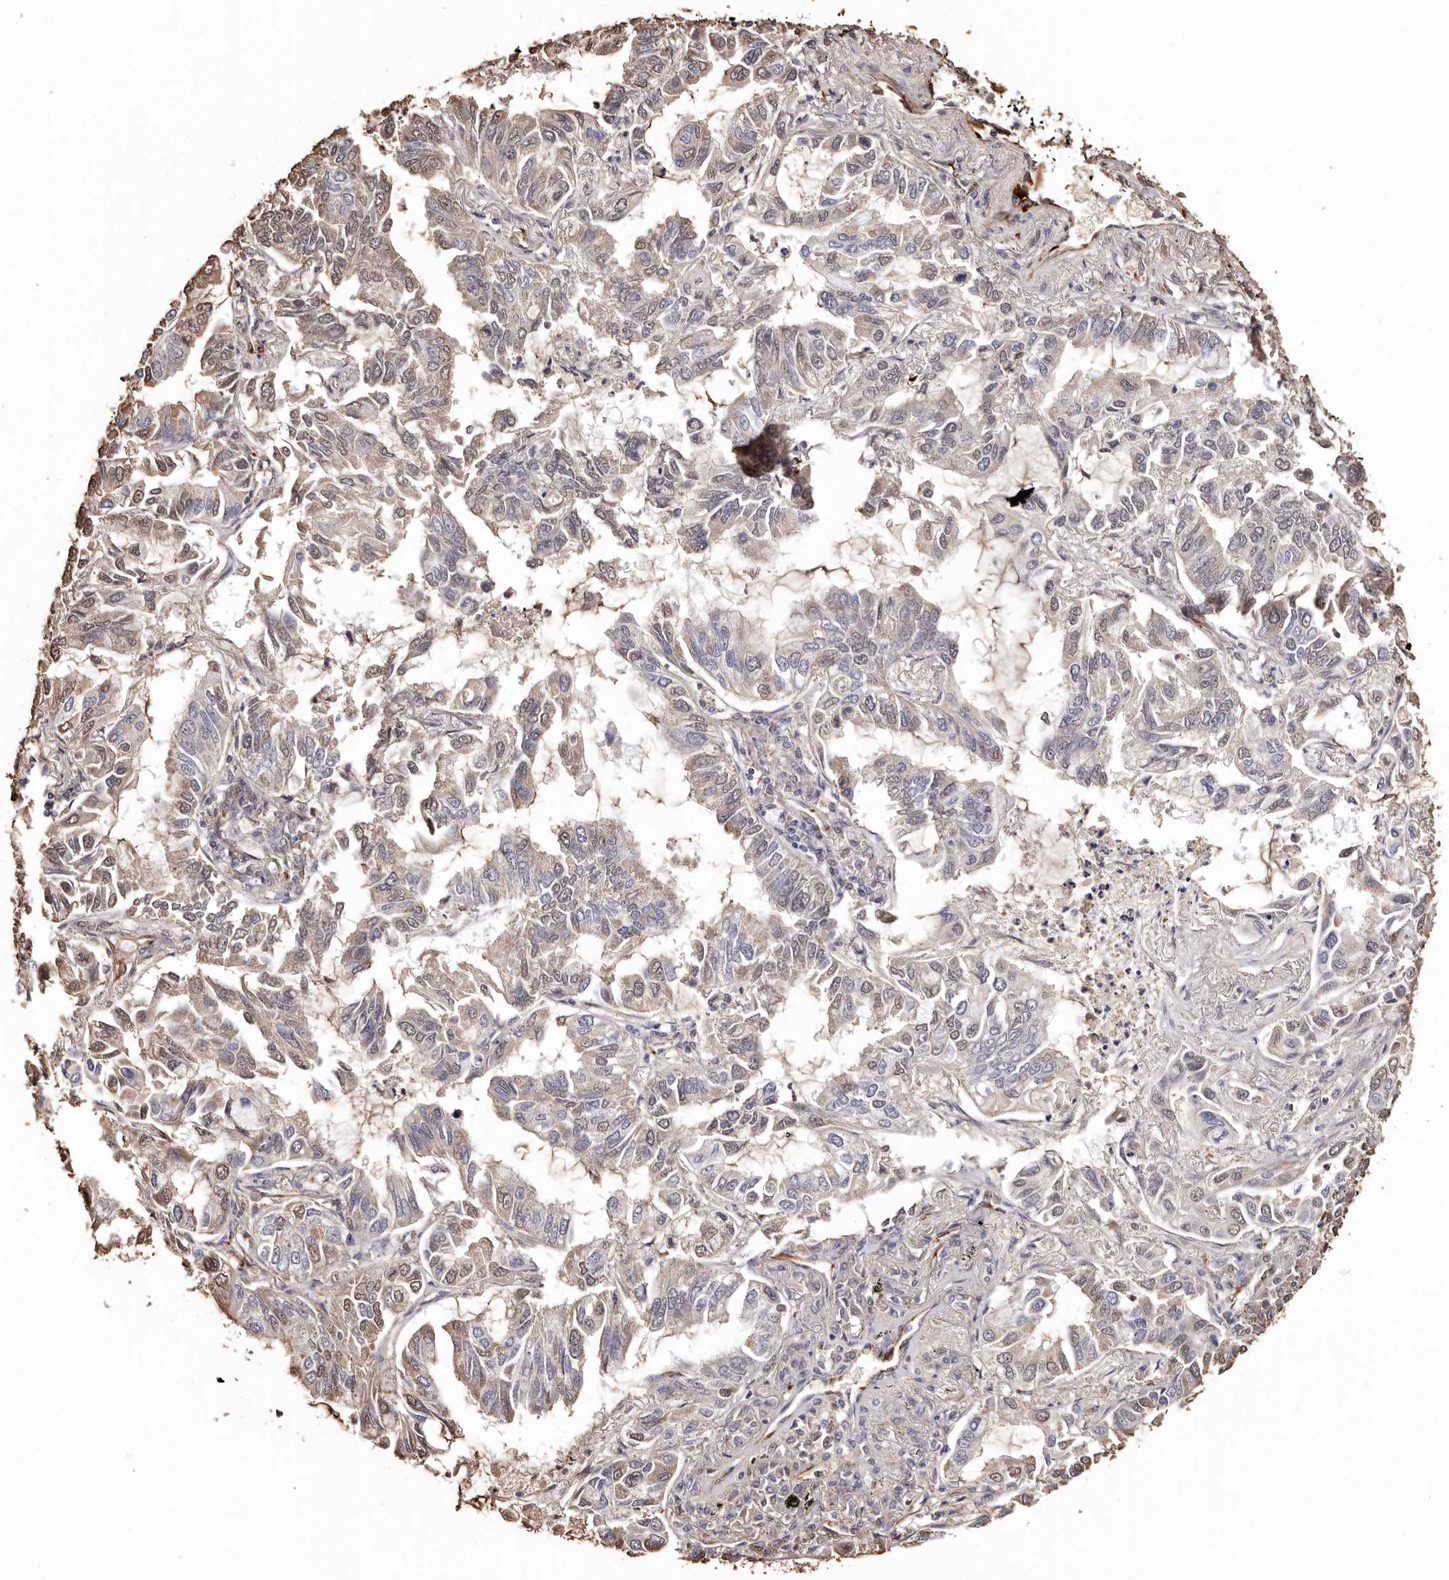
{"staining": {"intensity": "weak", "quantity": "<25%", "location": "cytoplasmic/membranous,nuclear"}, "tissue": "lung cancer", "cell_type": "Tumor cells", "image_type": "cancer", "snomed": [{"axis": "morphology", "description": "Adenocarcinoma, NOS"}, {"axis": "topography", "description": "Lung"}], "caption": "A high-resolution histopathology image shows immunohistochemistry (IHC) staining of adenocarcinoma (lung), which demonstrates no significant positivity in tumor cells.", "gene": "ZNF557", "patient": {"sex": "male", "age": 64}}